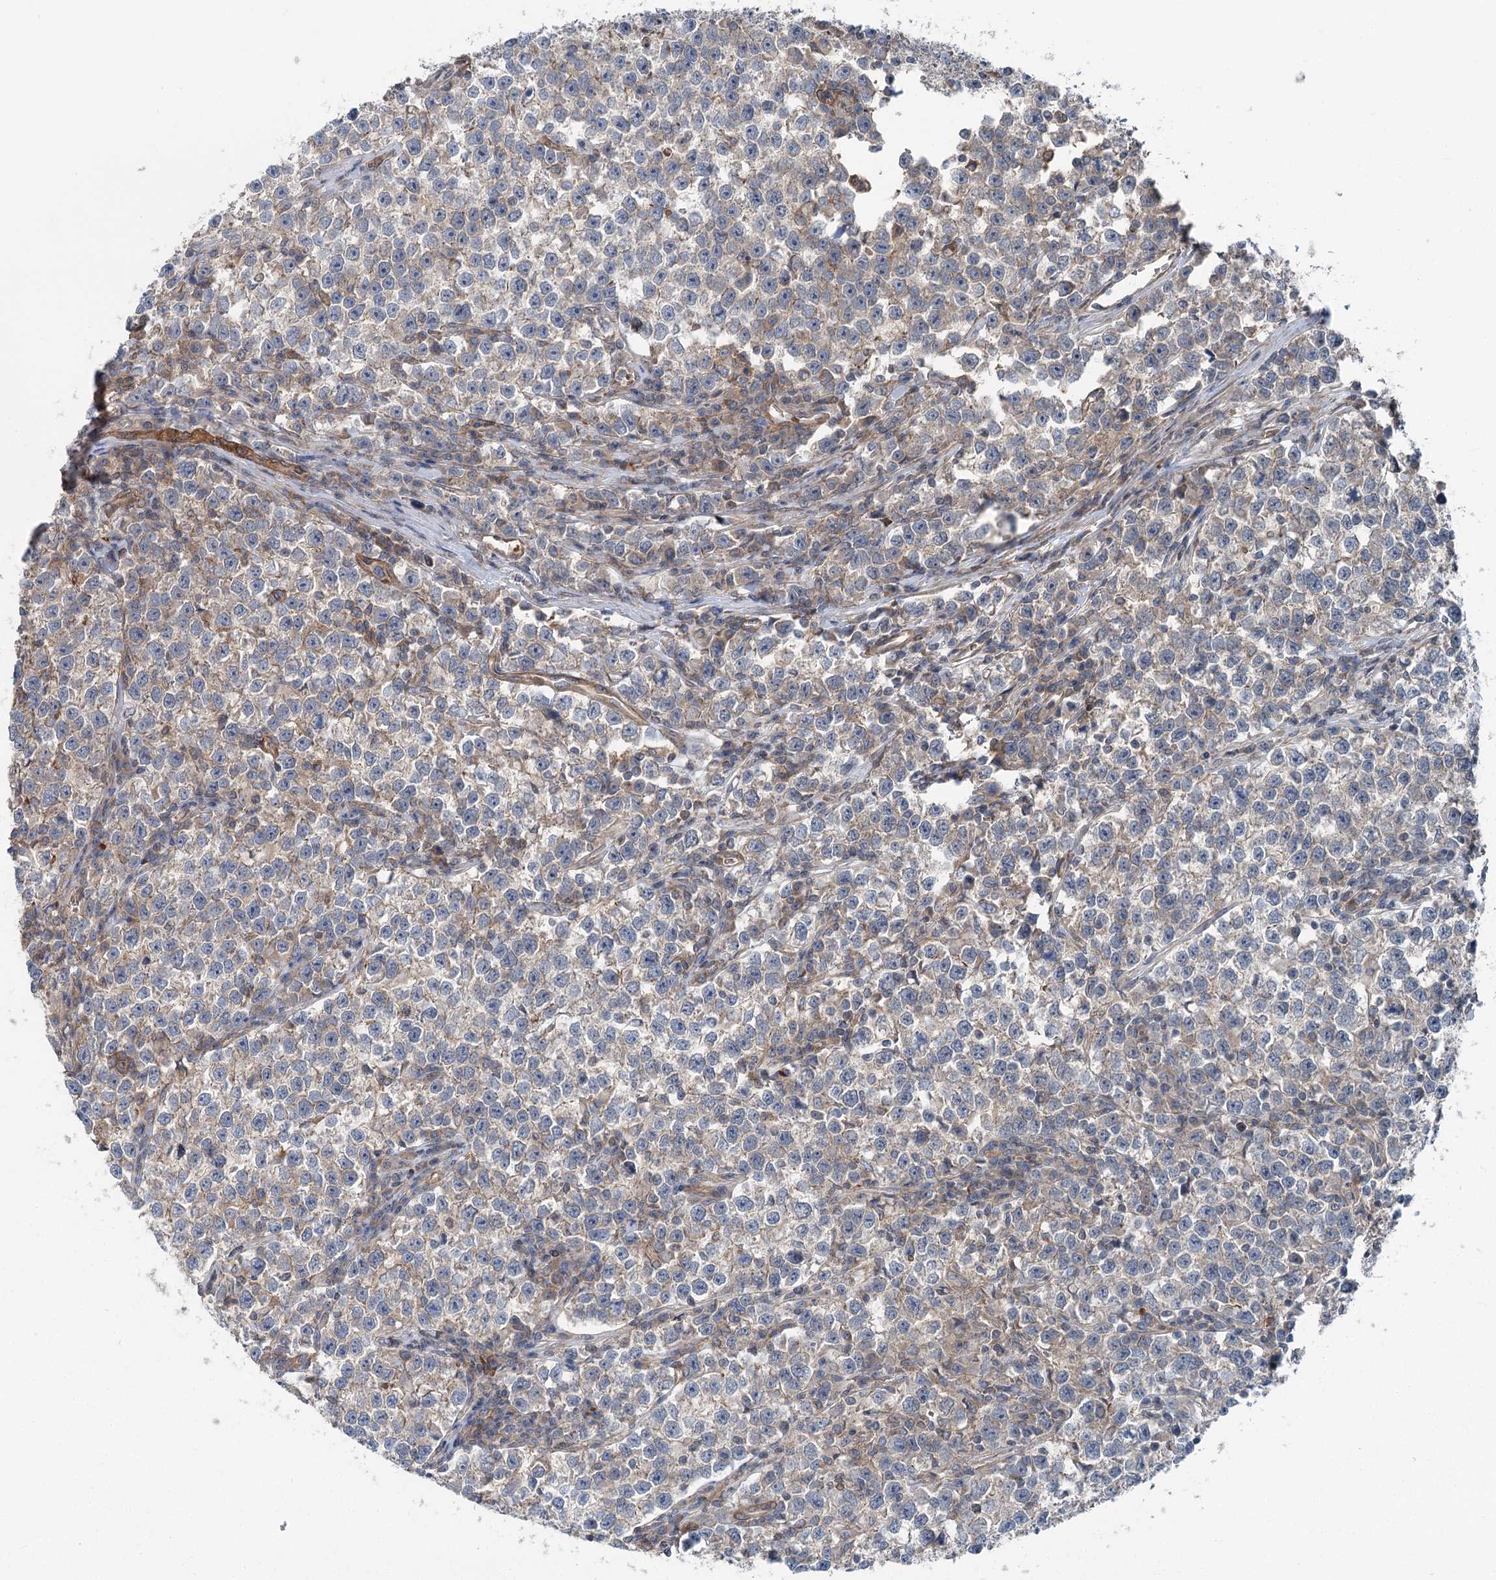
{"staining": {"intensity": "negative", "quantity": "none", "location": "none"}, "tissue": "testis cancer", "cell_type": "Tumor cells", "image_type": "cancer", "snomed": [{"axis": "morphology", "description": "Normal tissue, NOS"}, {"axis": "morphology", "description": "Seminoma, NOS"}, {"axis": "topography", "description": "Testis"}], "caption": "Human seminoma (testis) stained for a protein using IHC reveals no positivity in tumor cells.", "gene": "IQSEC1", "patient": {"sex": "male", "age": 43}}